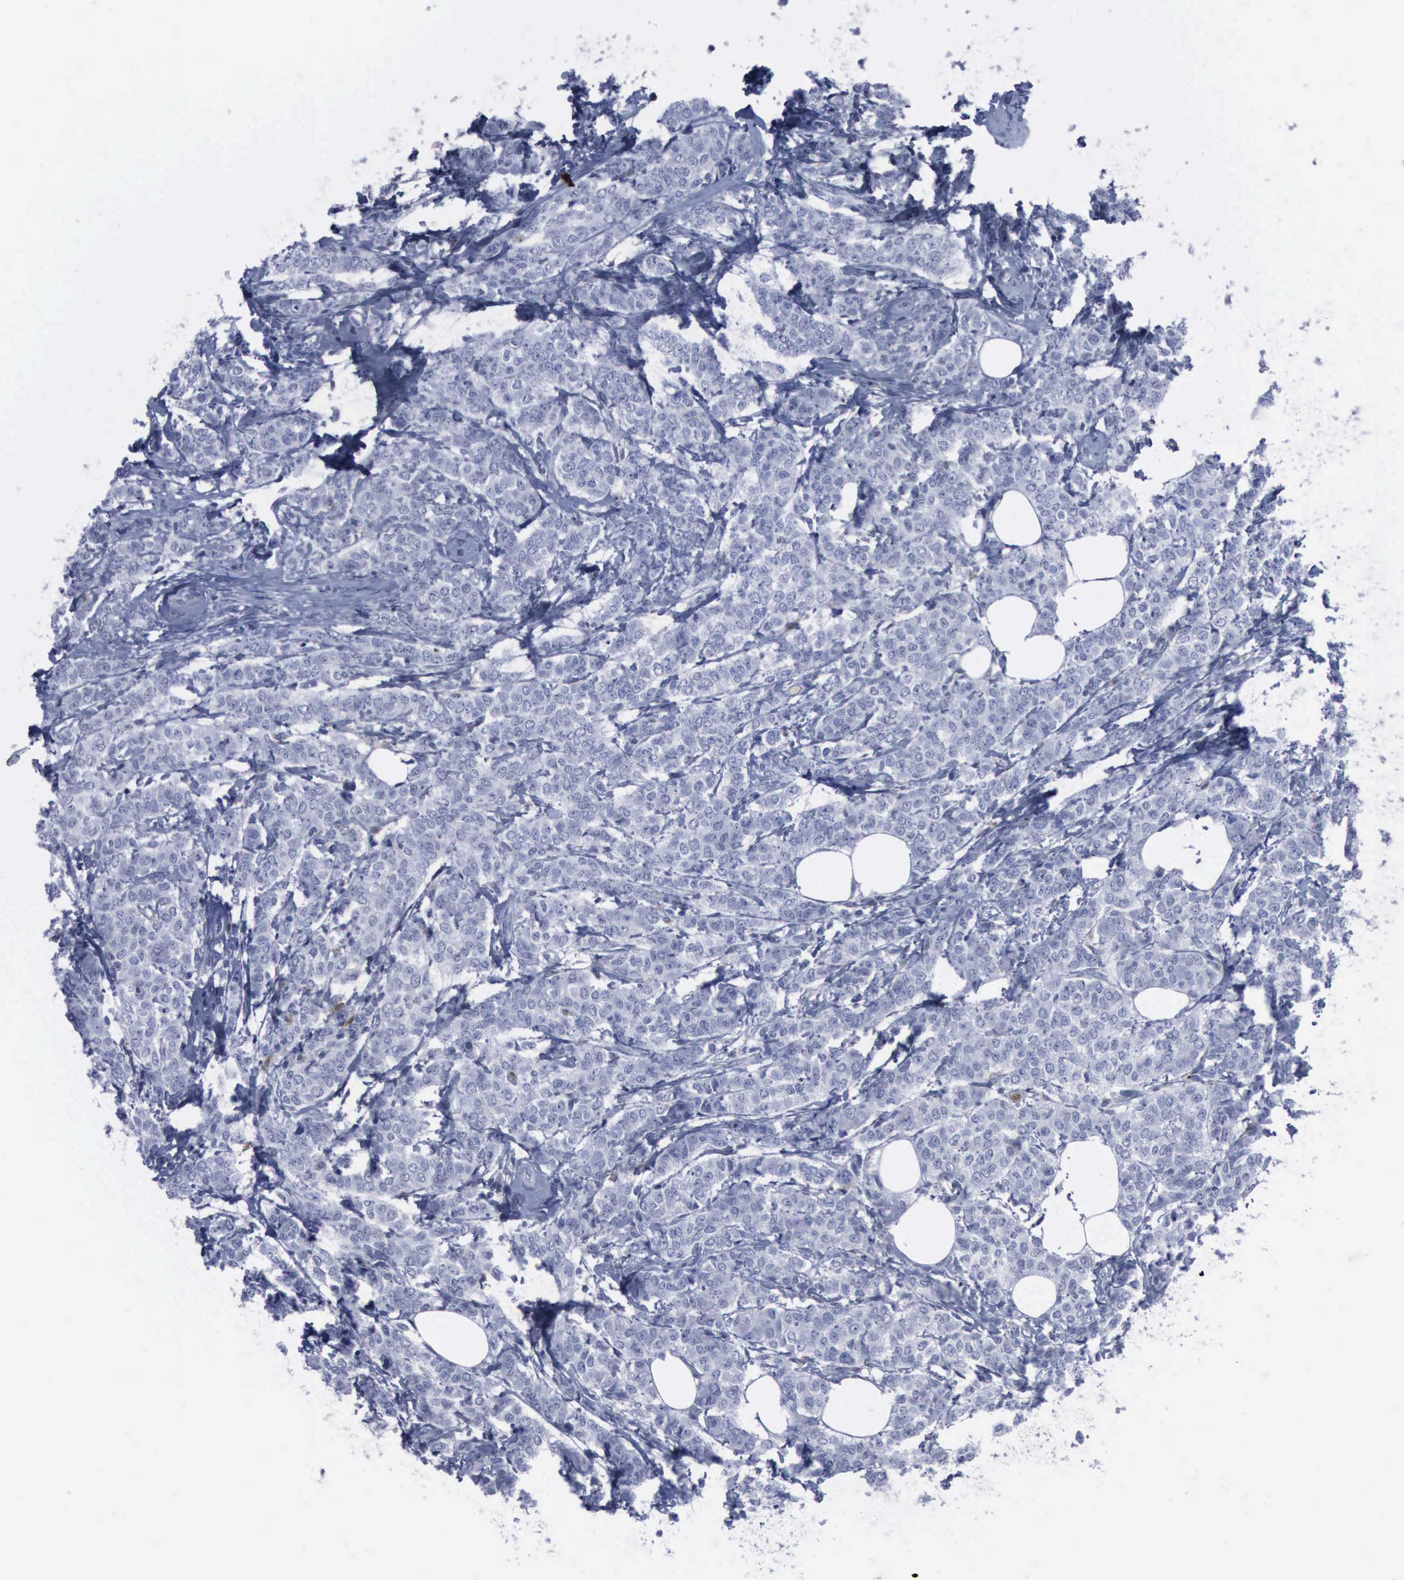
{"staining": {"intensity": "negative", "quantity": "none", "location": "none"}, "tissue": "breast cancer", "cell_type": "Tumor cells", "image_type": "cancer", "snomed": [{"axis": "morphology", "description": "Lobular carcinoma"}, {"axis": "topography", "description": "Breast"}], "caption": "DAB (3,3'-diaminobenzidine) immunohistochemical staining of human breast cancer shows no significant positivity in tumor cells.", "gene": "CSTA", "patient": {"sex": "female", "age": 60}}